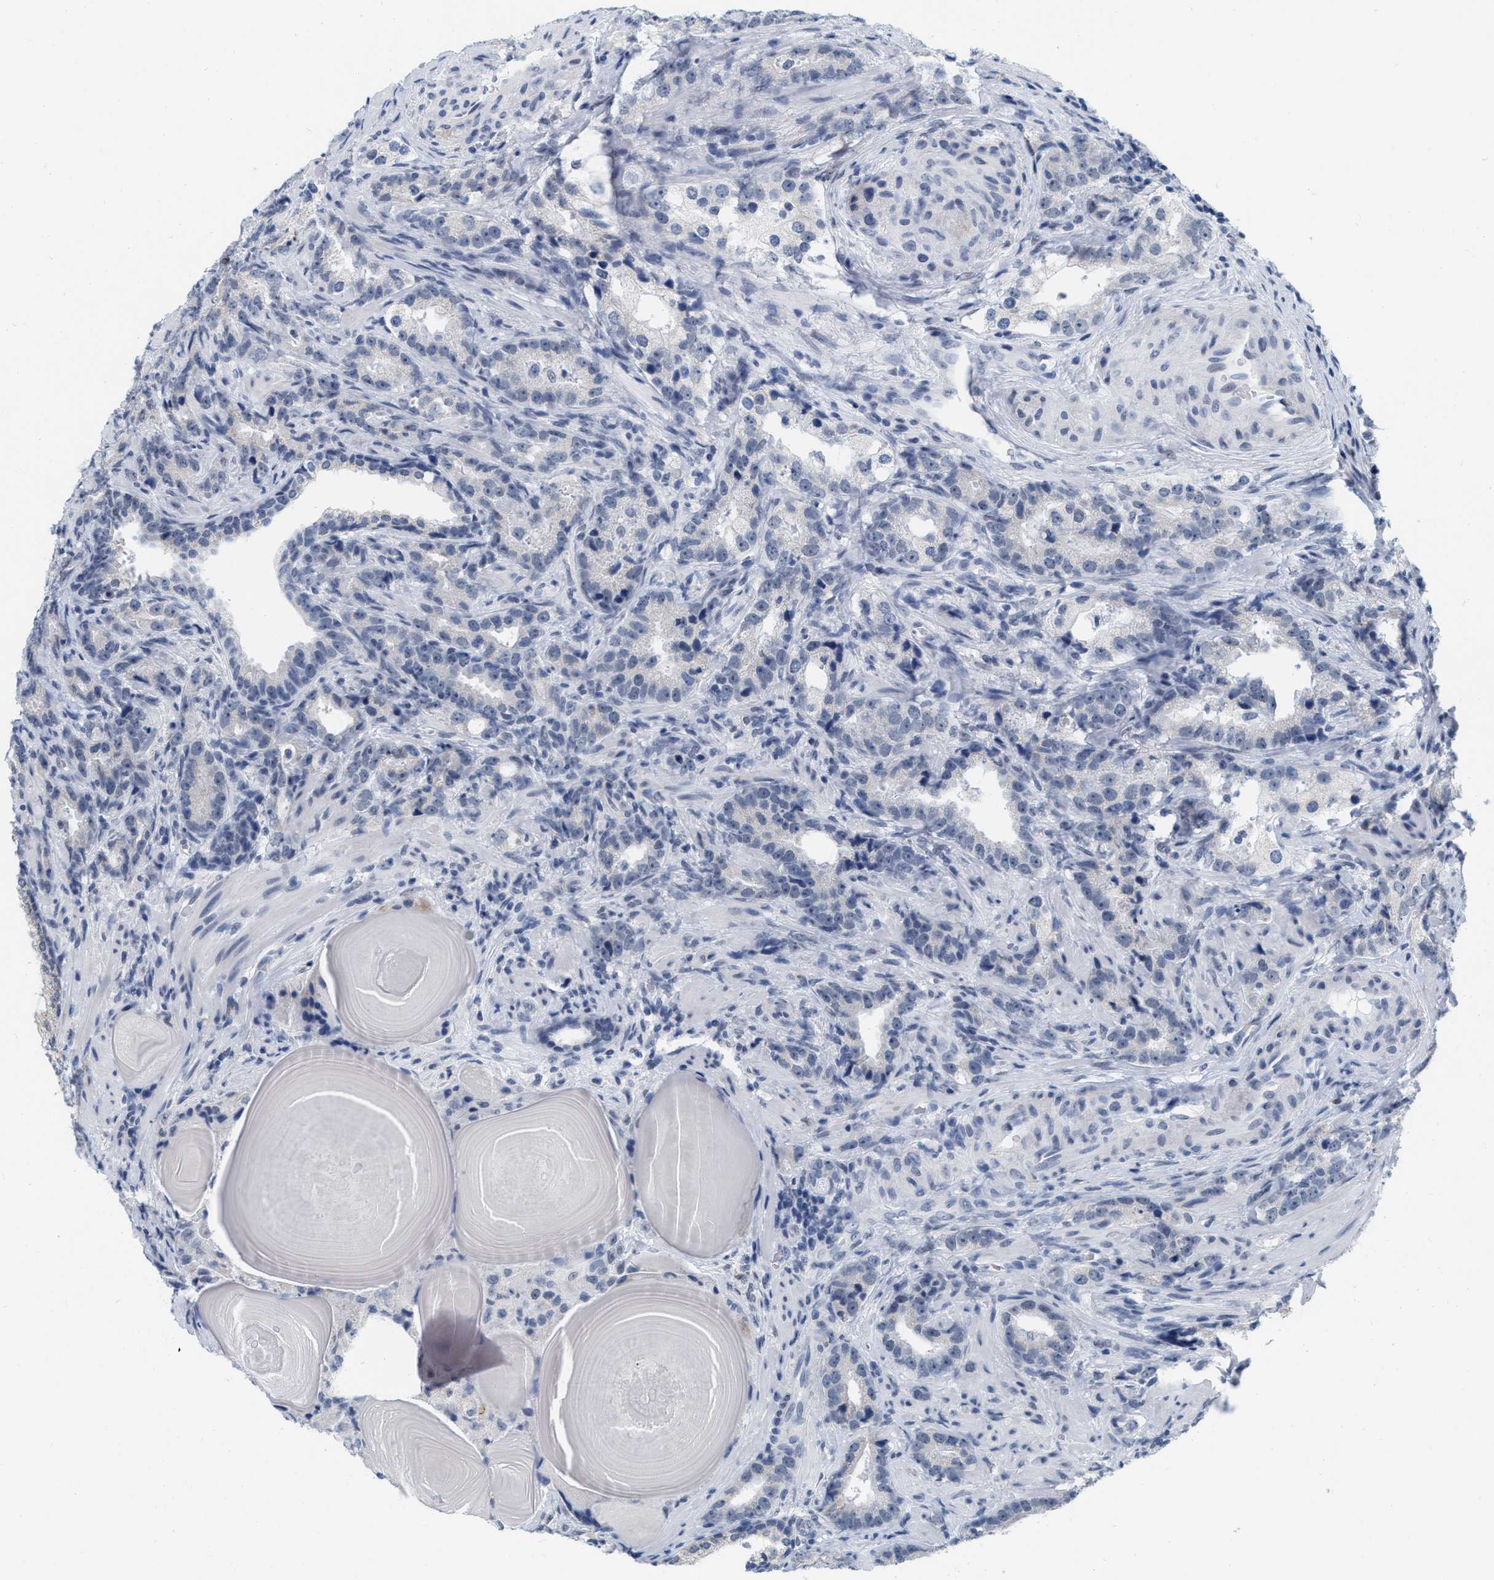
{"staining": {"intensity": "negative", "quantity": "none", "location": "none"}, "tissue": "prostate cancer", "cell_type": "Tumor cells", "image_type": "cancer", "snomed": [{"axis": "morphology", "description": "Adenocarcinoma, High grade"}, {"axis": "topography", "description": "Prostate"}], "caption": "An image of human prostate high-grade adenocarcinoma is negative for staining in tumor cells.", "gene": "XIRP1", "patient": {"sex": "male", "age": 63}}